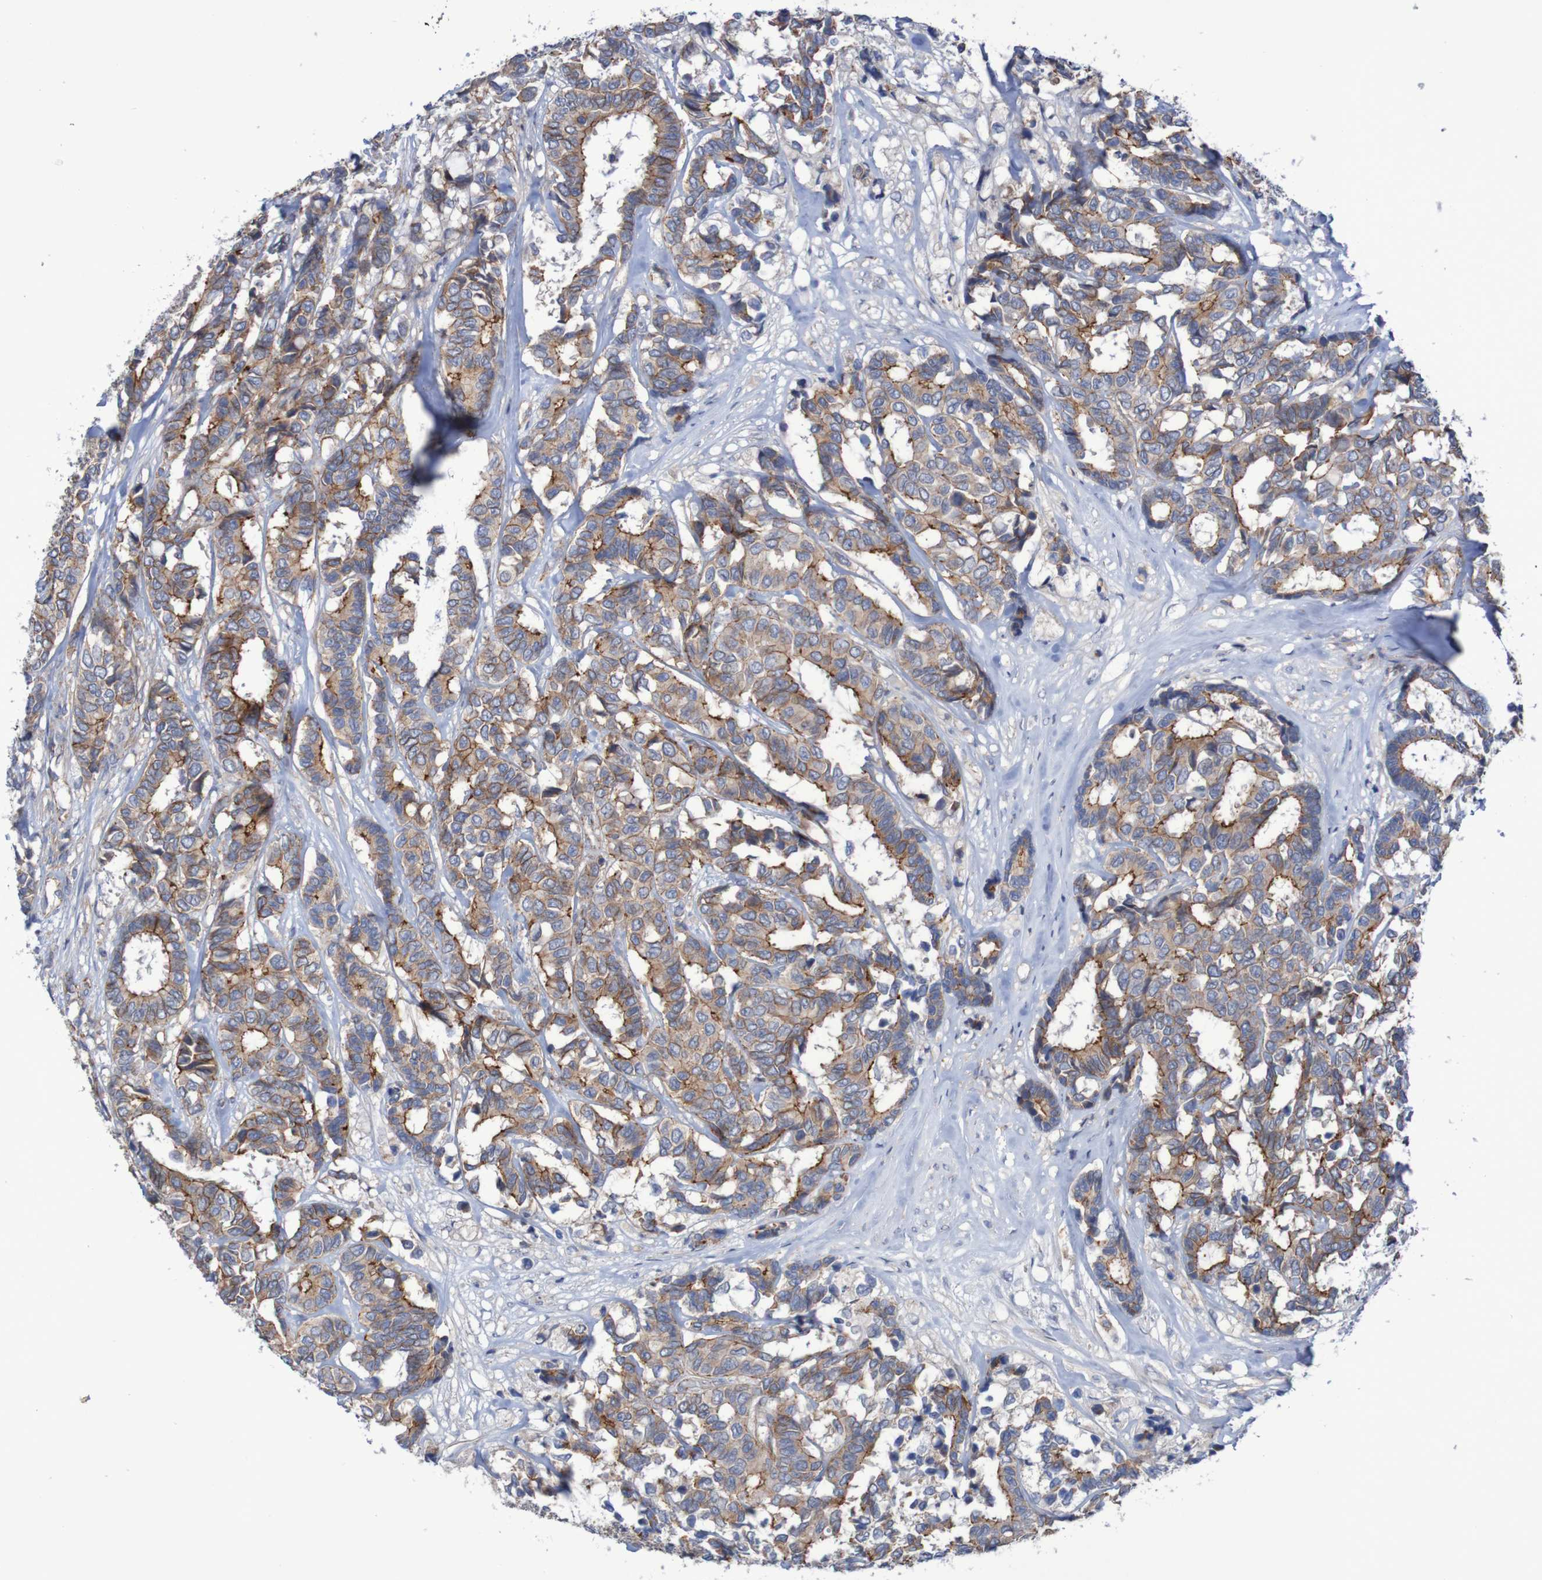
{"staining": {"intensity": "moderate", "quantity": ">75%", "location": "cytoplasmic/membranous"}, "tissue": "breast cancer", "cell_type": "Tumor cells", "image_type": "cancer", "snomed": [{"axis": "morphology", "description": "Duct carcinoma"}, {"axis": "topography", "description": "Breast"}], "caption": "The histopathology image shows immunohistochemical staining of breast cancer (infiltrating ductal carcinoma). There is moderate cytoplasmic/membranous positivity is identified in about >75% of tumor cells. The staining was performed using DAB (3,3'-diaminobenzidine), with brown indicating positive protein expression. Nuclei are stained blue with hematoxylin.", "gene": "NECTIN2", "patient": {"sex": "female", "age": 87}}